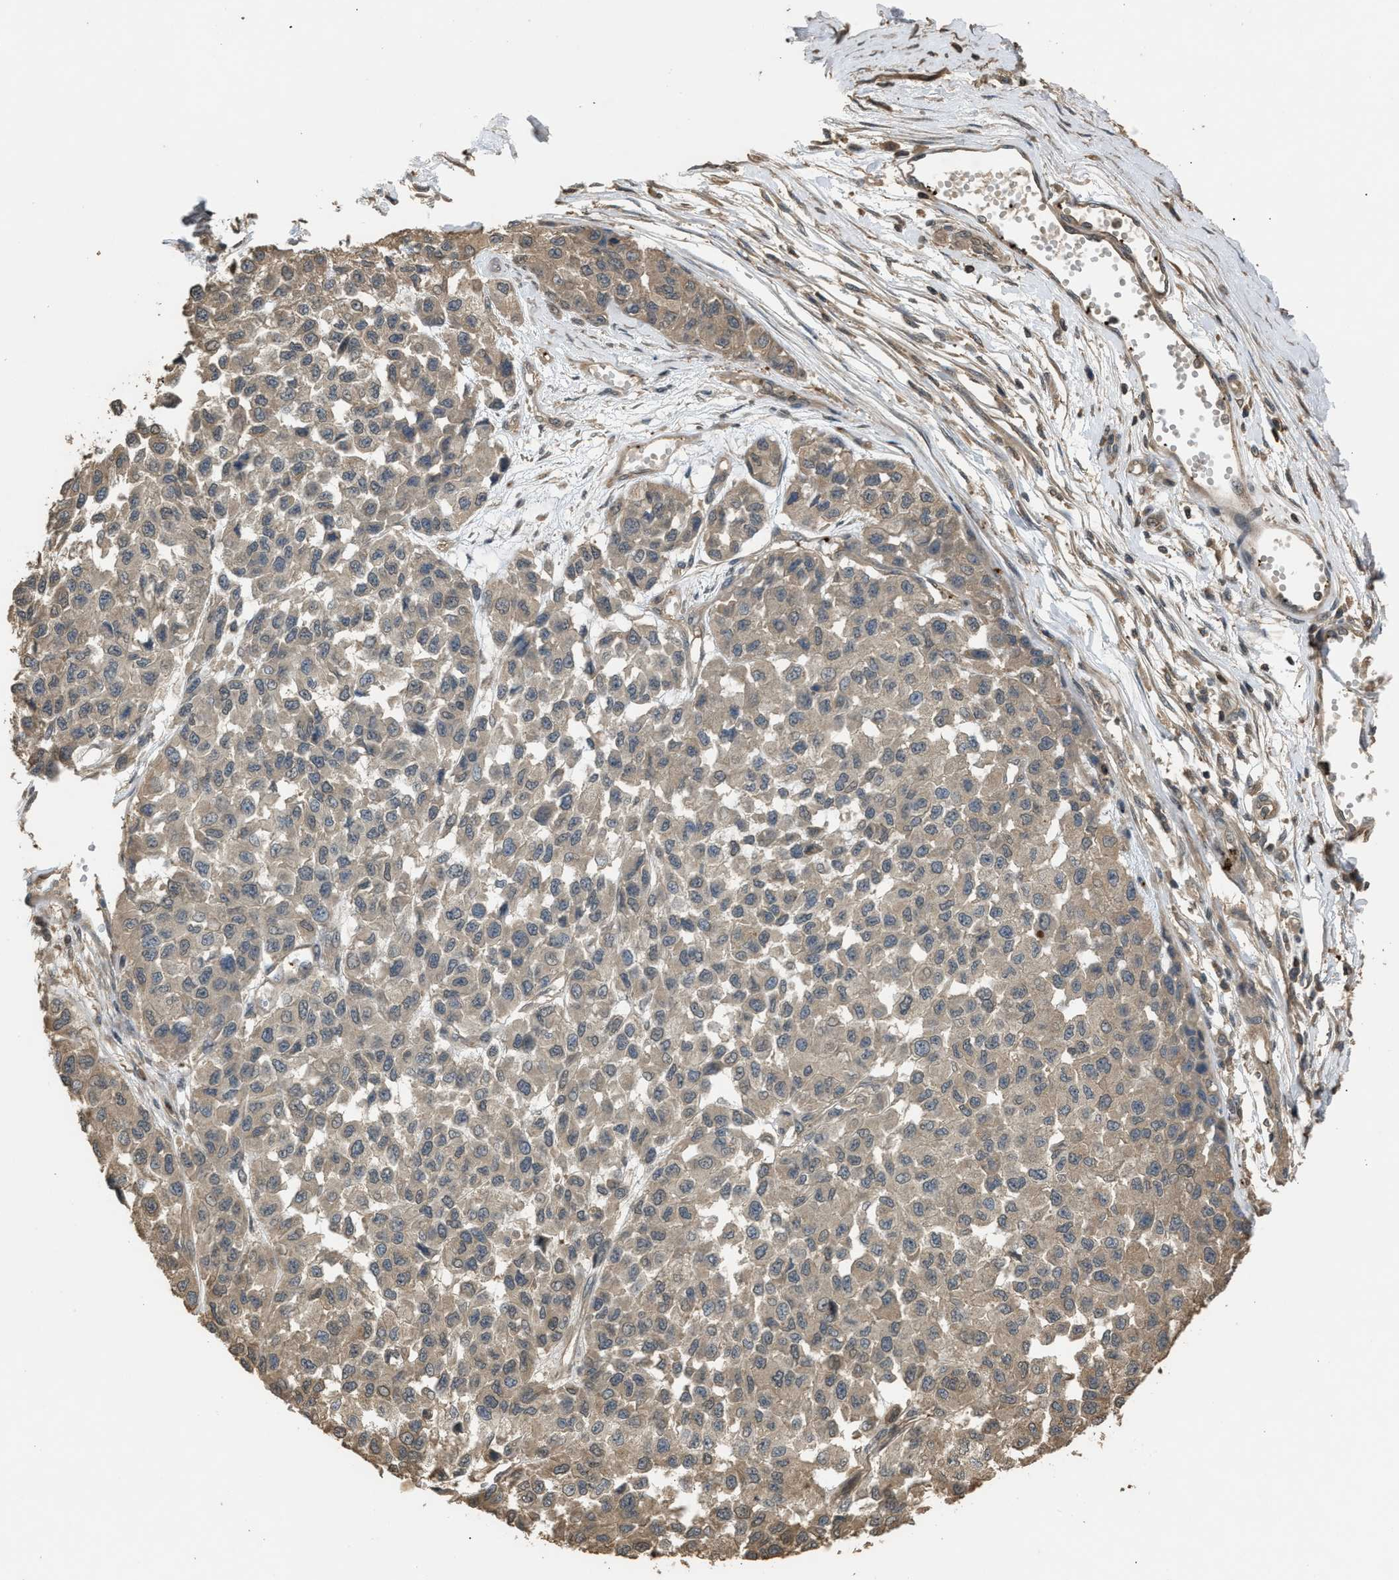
{"staining": {"intensity": "weak", "quantity": "<25%", "location": "cytoplasmic/membranous"}, "tissue": "melanoma", "cell_type": "Tumor cells", "image_type": "cancer", "snomed": [{"axis": "morphology", "description": "Malignant melanoma, NOS"}, {"axis": "topography", "description": "Skin"}], "caption": "Melanoma was stained to show a protein in brown. There is no significant staining in tumor cells. The staining is performed using DAB brown chromogen with nuclei counter-stained in using hematoxylin.", "gene": "ARHGDIA", "patient": {"sex": "male", "age": 62}}